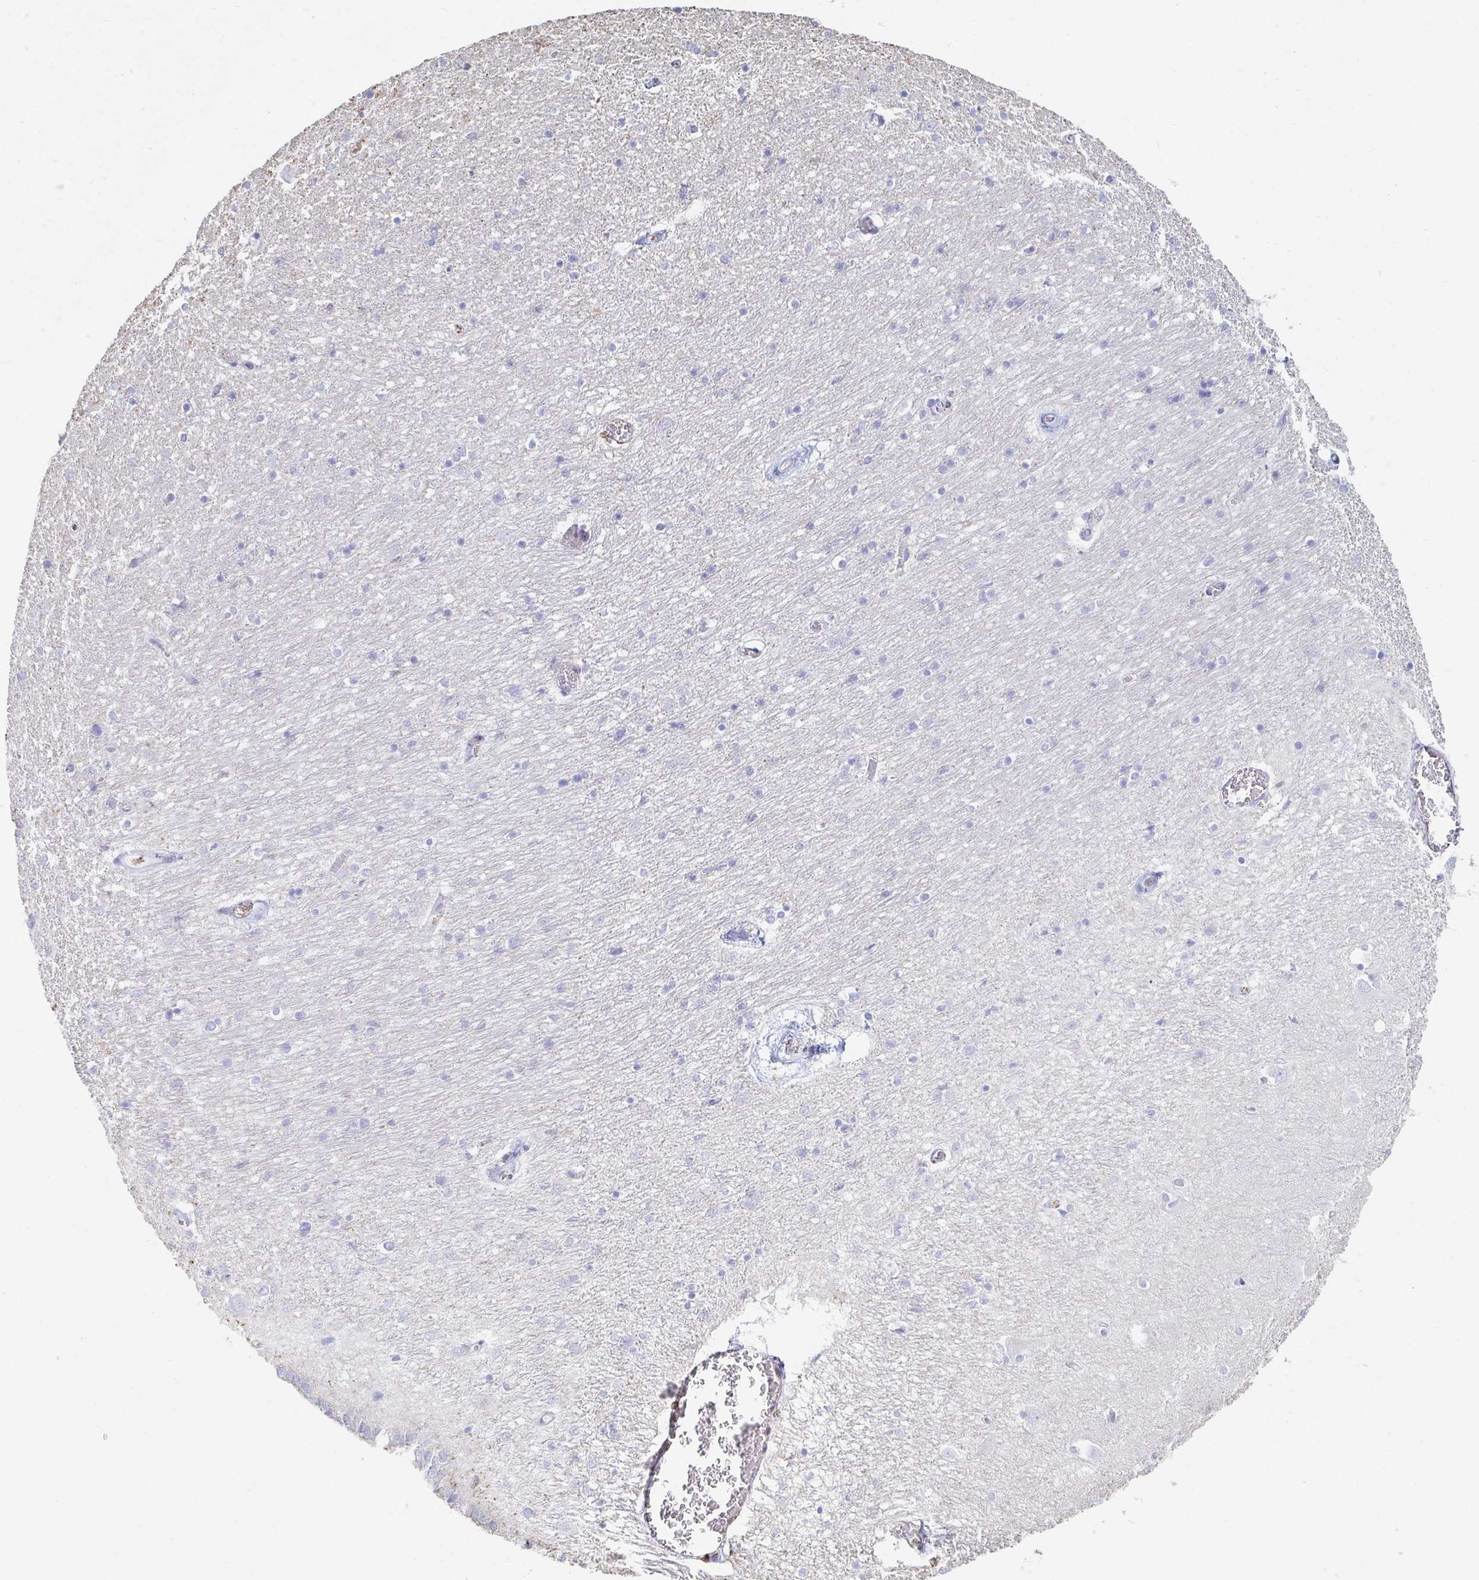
{"staining": {"intensity": "negative", "quantity": "none", "location": "none"}, "tissue": "caudate", "cell_type": "Glial cells", "image_type": "normal", "snomed": [{"axis": "morphology", "description": "Normal tissue, NOS"}, {"axis": "topography", "description": "Lateral ventricle wall"}, {"axis": "topography", "description": "Hippocampus"}], "caption": "This is a histopathology image of immunohistochemistry (IHC) staining of benign caudate, which shows no expression in glial cells.", "gene": "PTPN14", "patient": {"sex": "female", "age": 63}}